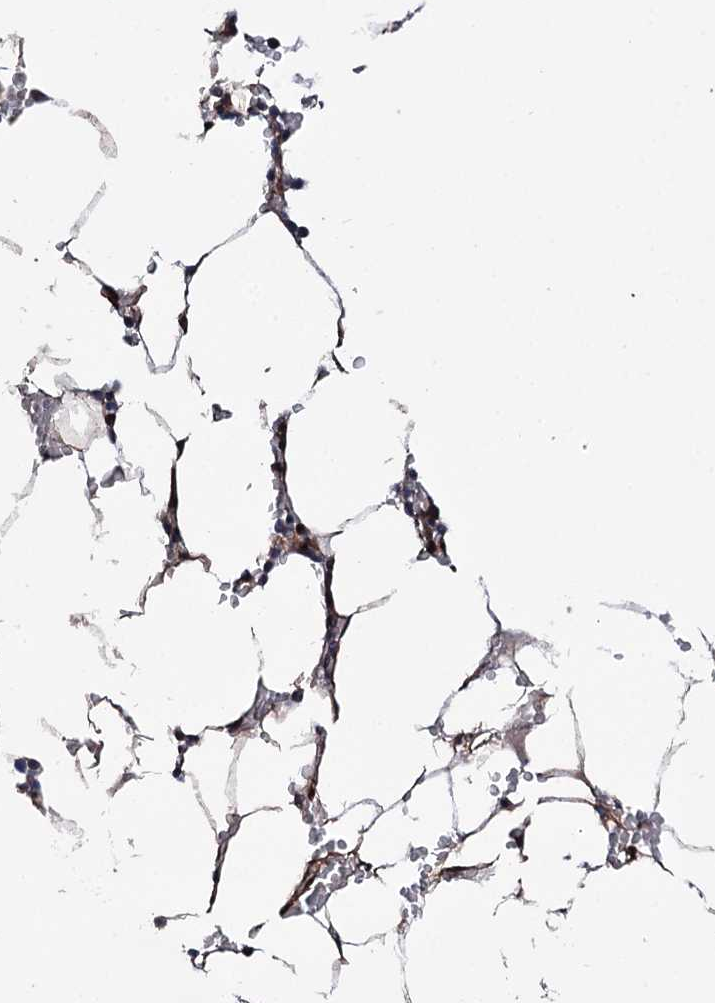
{"staining": {"intensity": "moderate", "quantity": "<25%", "location": "cytoplasmic/membranous"}, "tissue": "bone marrow", "cell_type": "Hematopoietic cells", "image_type": "normal", "snomed": [{"axis": "morphology", "description": "Normal tissue, NOS"}, {"axis": "topography", "description": "Bone marrow"}], "caption": "An immunohistochemistry histopathology image of benign tissue is shown. Protein staining in brown labels moderate cytoplasmic/membranous positivity in bone marrow within hematopoietic cells.", "gene": "PTDSS2", "patient": {"sex": "male", "age": 70}}